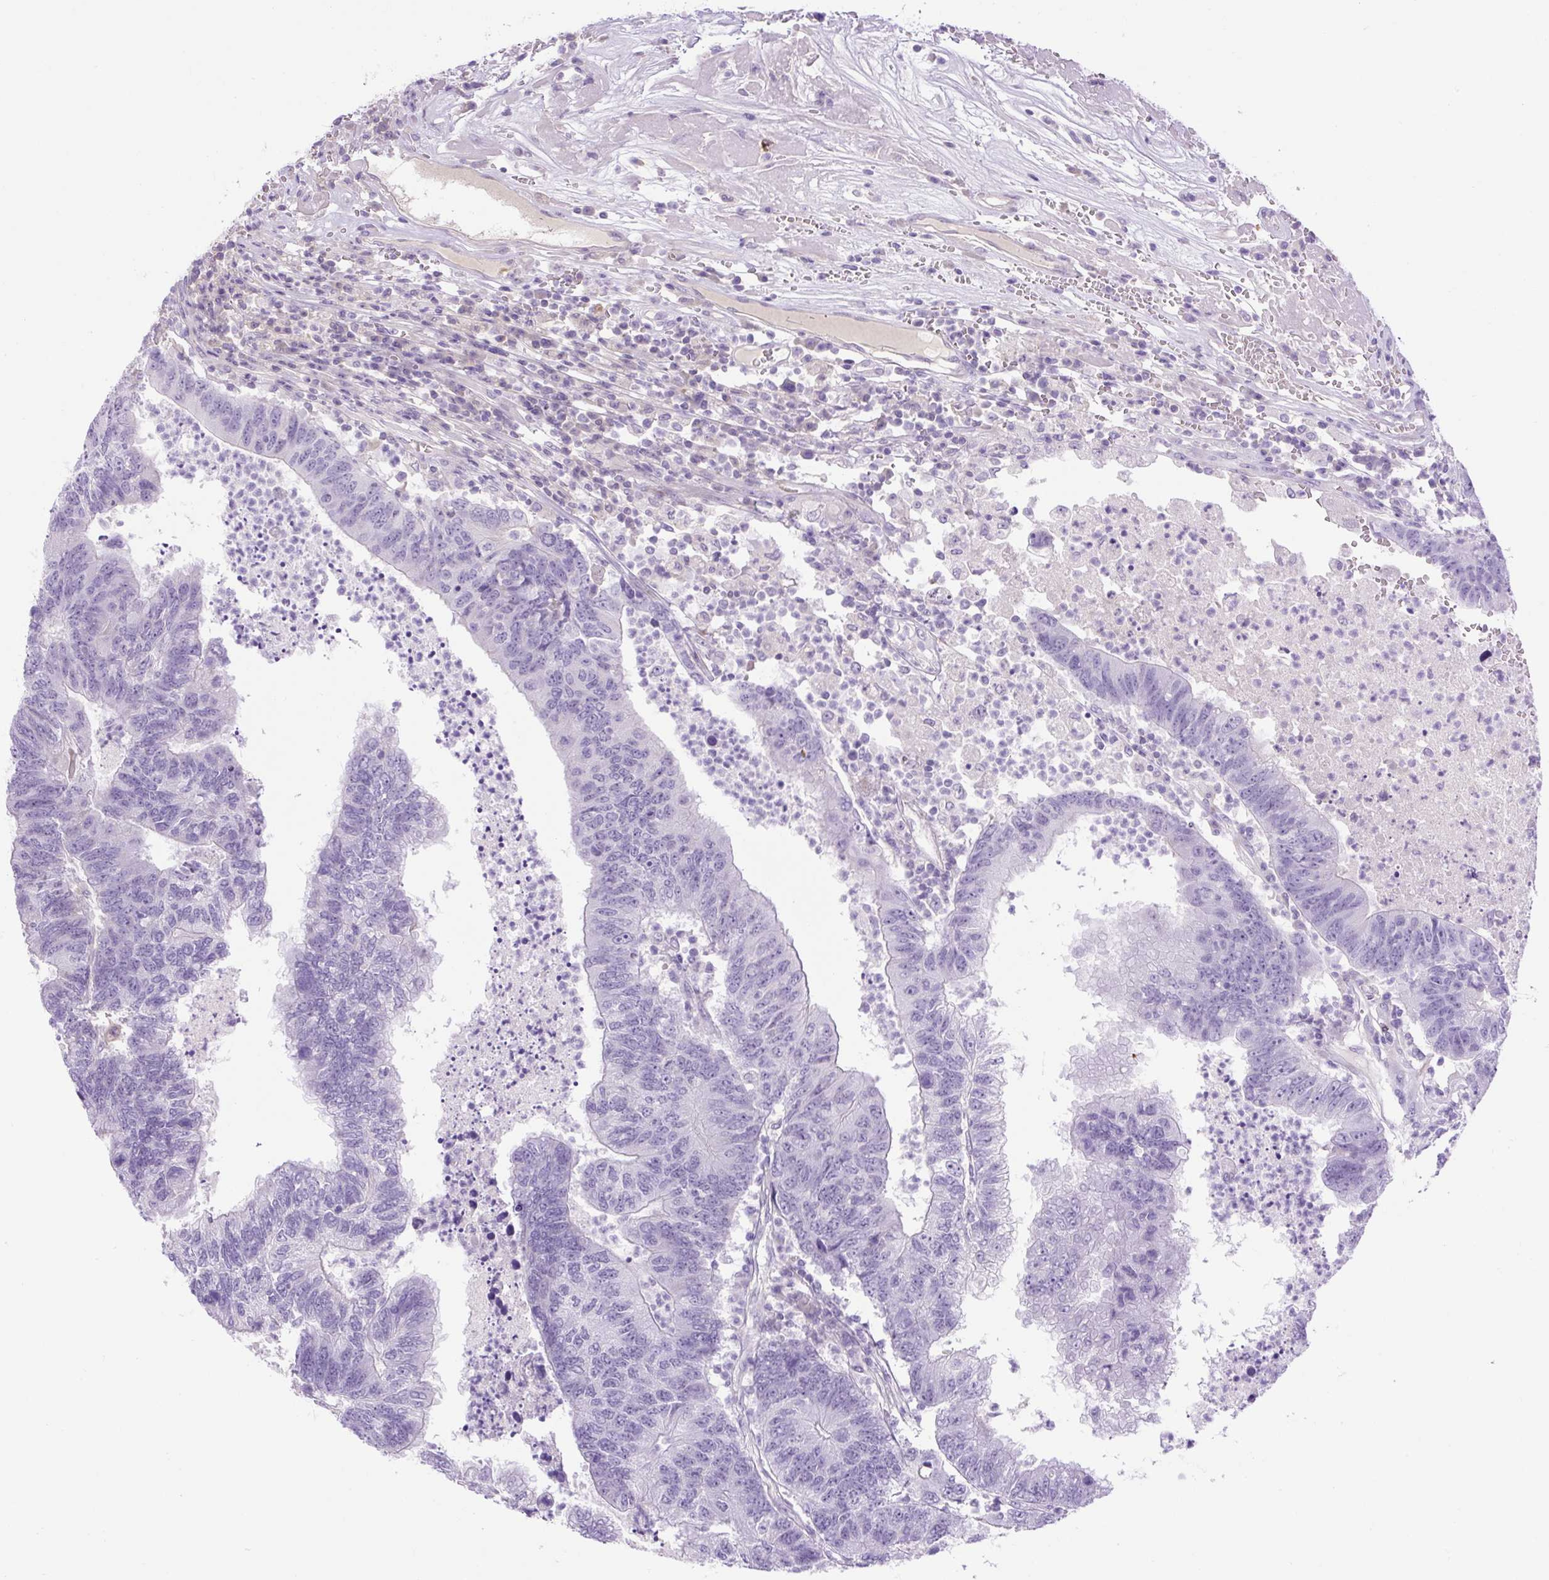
{"staining": {"intensity": "negative", "quantity": "none", "location": "none"}, "tissue": "colorectal cancer", "cell_type": "Tumor cells", "image_type": "cancer", "snomed": [{"axis": "morphology", "description": "Adenocarcinoma, NOS"}, {"axis": "topography", "description": "Colon"}], "caption": "A photomicrograph of human colorectal adenocarcinoma is negative for staining in tumor cells. (DAB immunohistochemistry, high magnification).", "gene": "VWA7", "patient": {"sex": "female", "age": 48}}